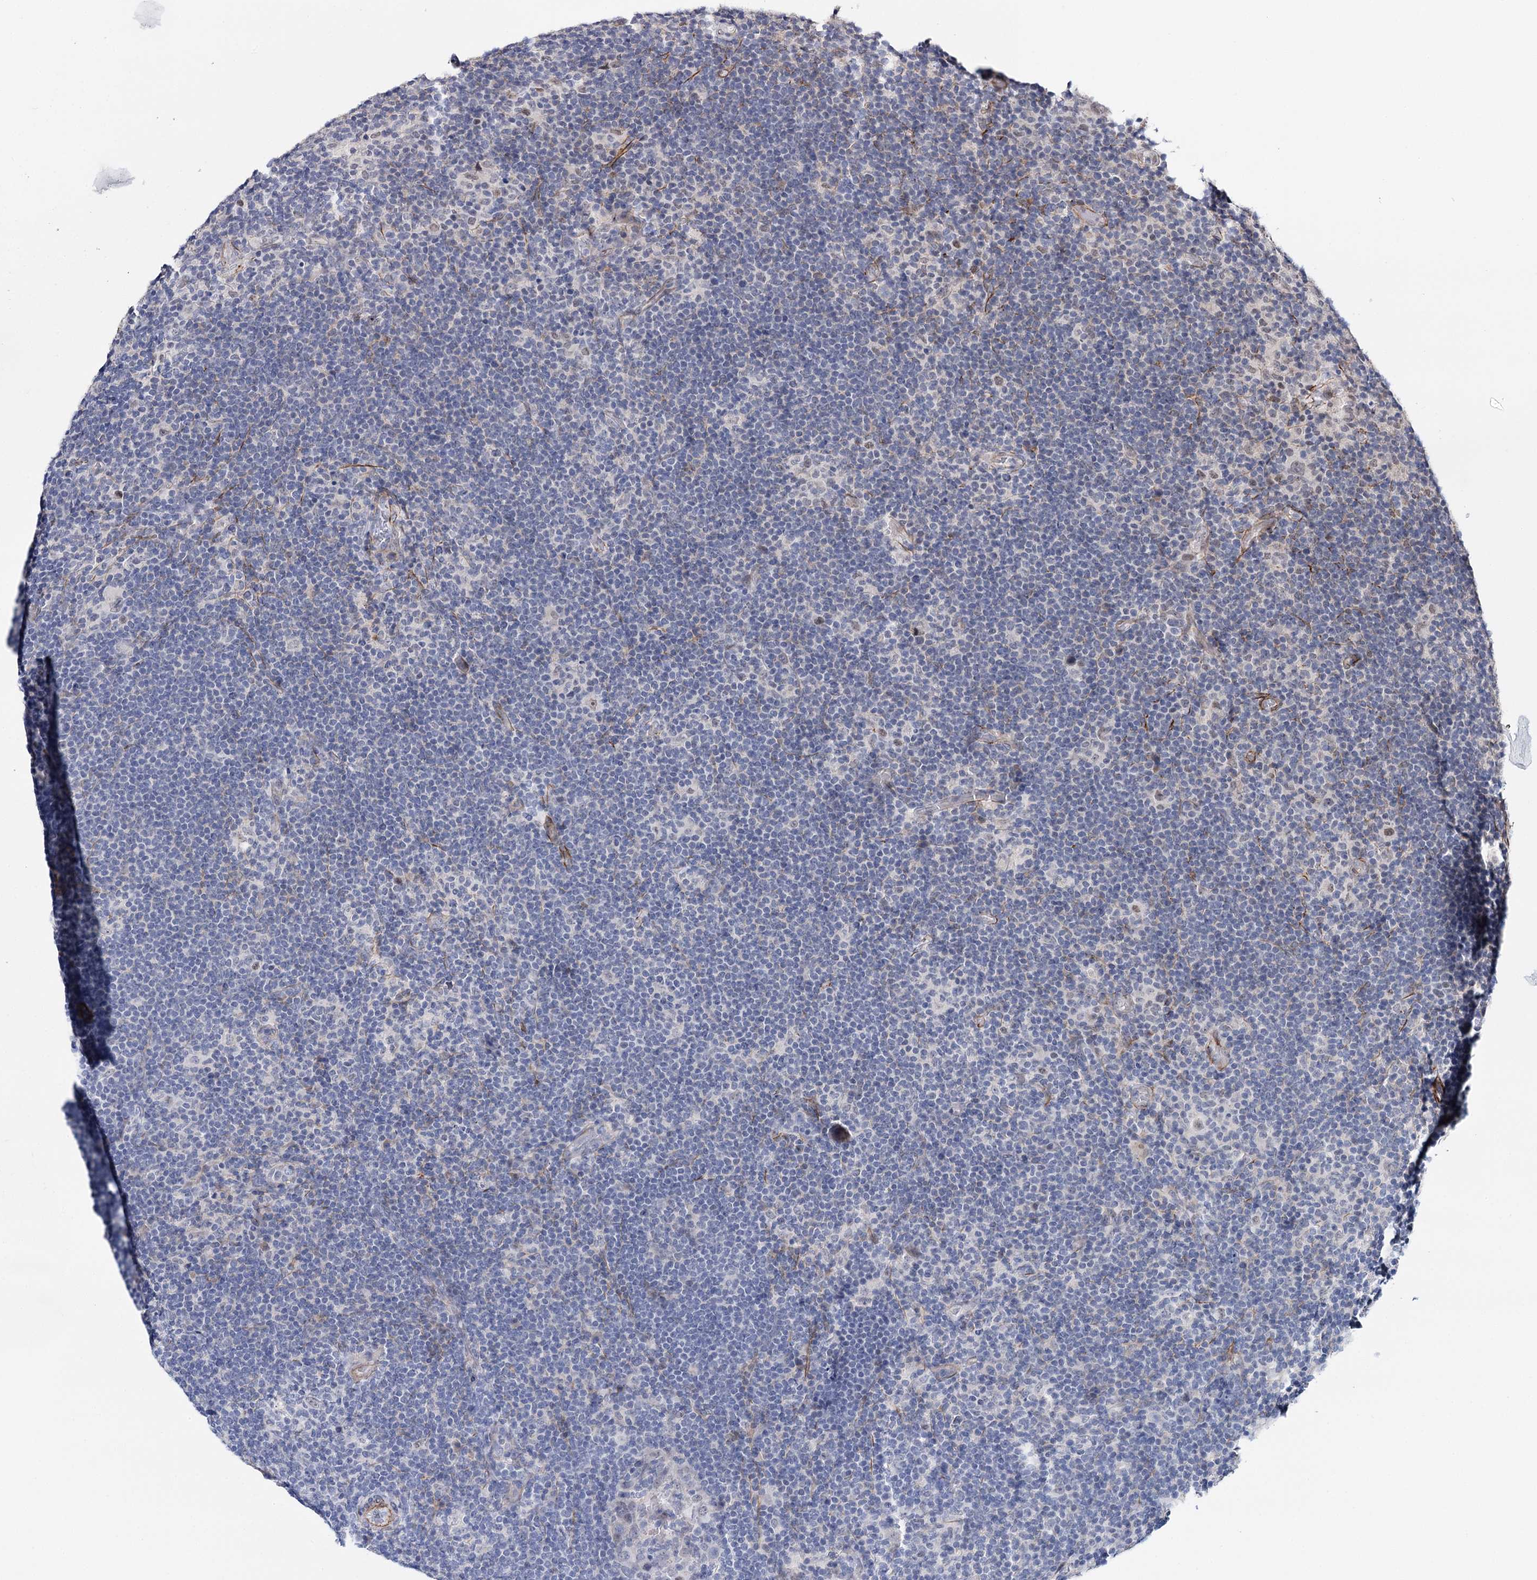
{"staining": {"intensity": "negative", "quantity": "none", "location": "none"}, "tissue": "lymphoma", "cell_type": "Tumor cells", "image_type": "cancer", "snomed": [{"axis": "morphology", "description": "Hodgkin's disease, NOS"}, {"axis": "topography", "description": "Lymph node"}], "caption": "High power microscopy histopathology image of an immunohistochemistry photomicrograph of Hodgkin's disease, revealing no significant expression in tumor cells.", "gene": "CFAP46", "patient": {"sex": "female", "age": 57}}